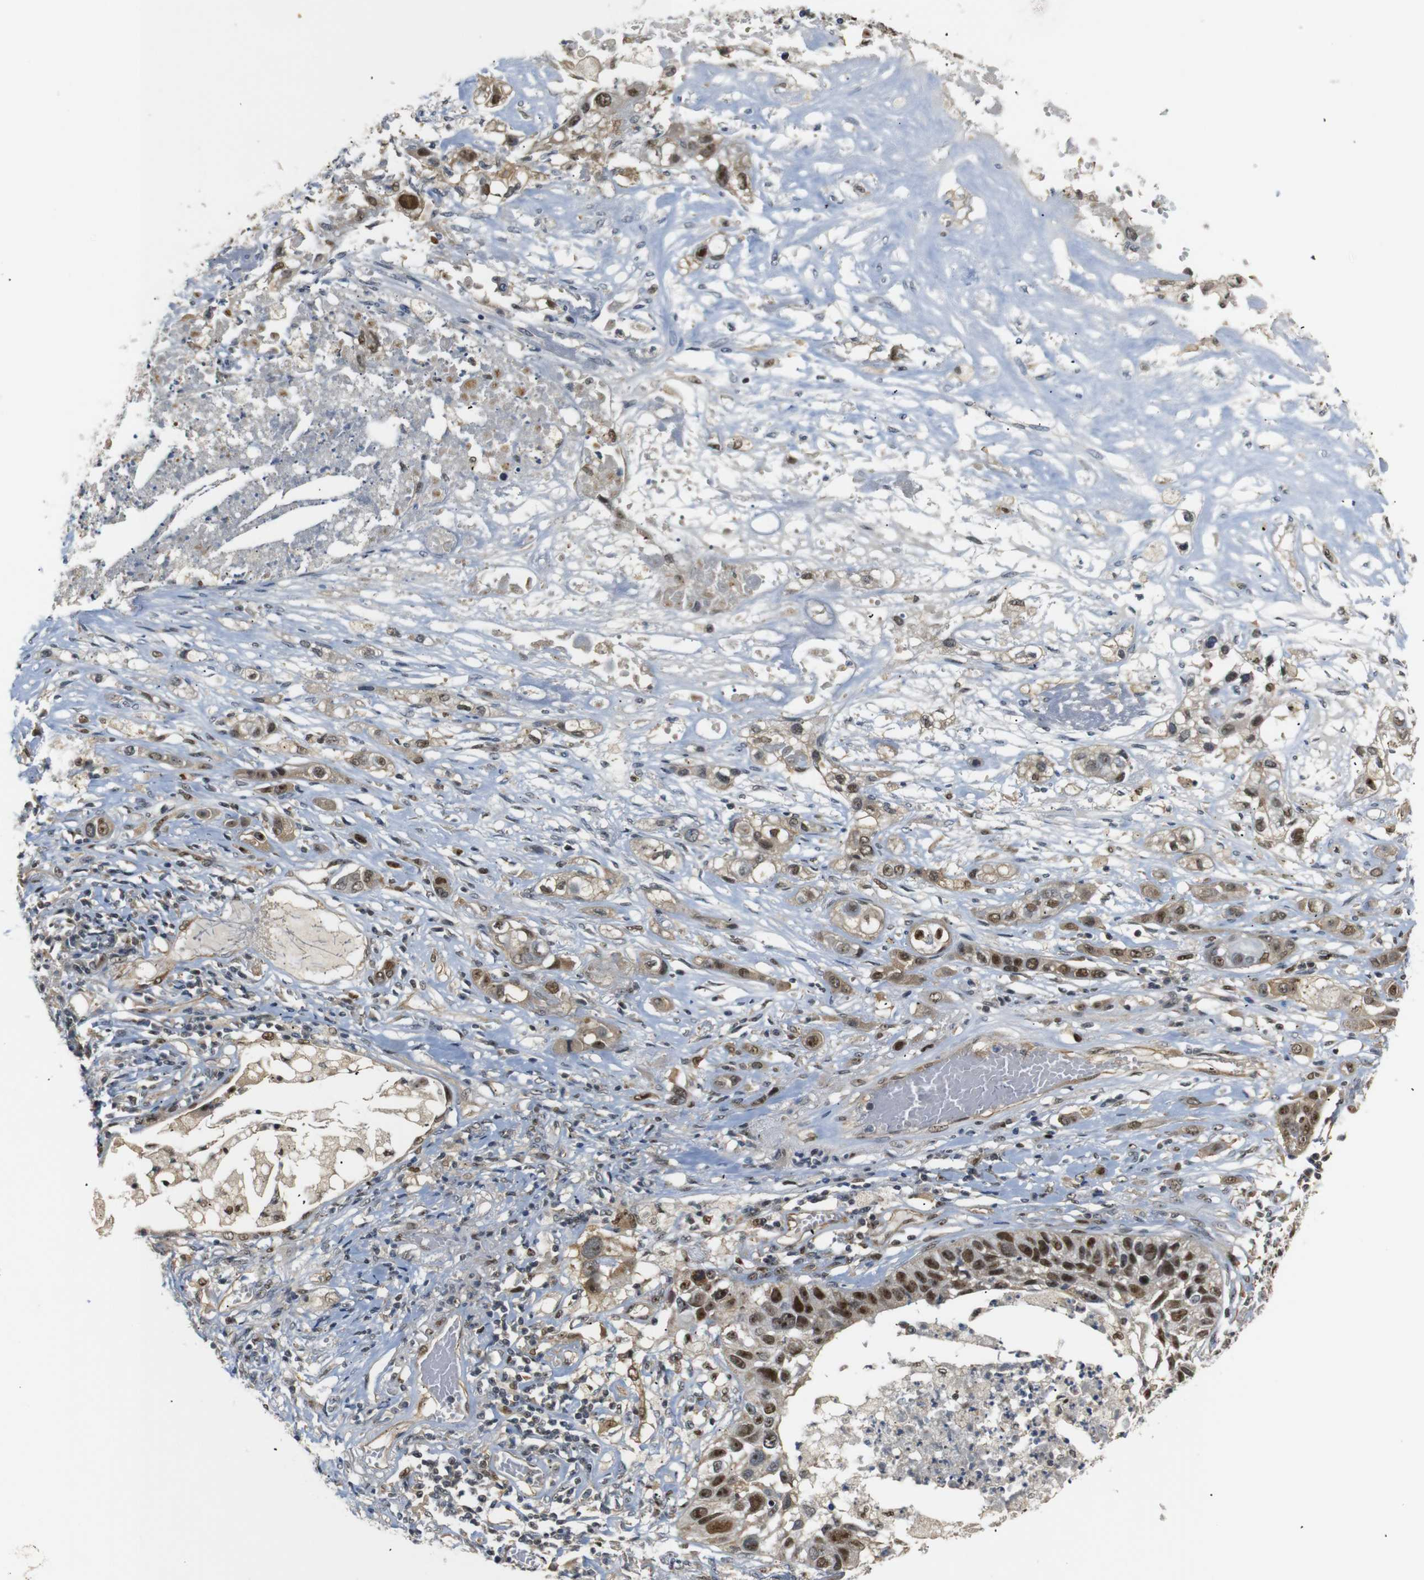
{"staining": {"intensity": "strong", "quantity": ">75%", "location": "cytoplasmic/membranous,nuclear"}, "tissue": "lung cancer", "cell_type": "Tumor cells", "image_type": "cancer", "snomed": [{"axis": "morphology", "description": "Squamous cell carcinoma, NOS"}, {"axis": "topography", "description": "Lung"}], "caption": "Protein expression analysis of lung squamous cell carcinoma exhibits strong cytoplasmic/membranous and nuclear expression in about >75% of tumor cells. (DAB (3,3'-diaminobenzidine) IHC, brown staining for protein, blue staining for nuclei).", "gene": "PARN", "patient": {"sex": "male", "age": 71}}